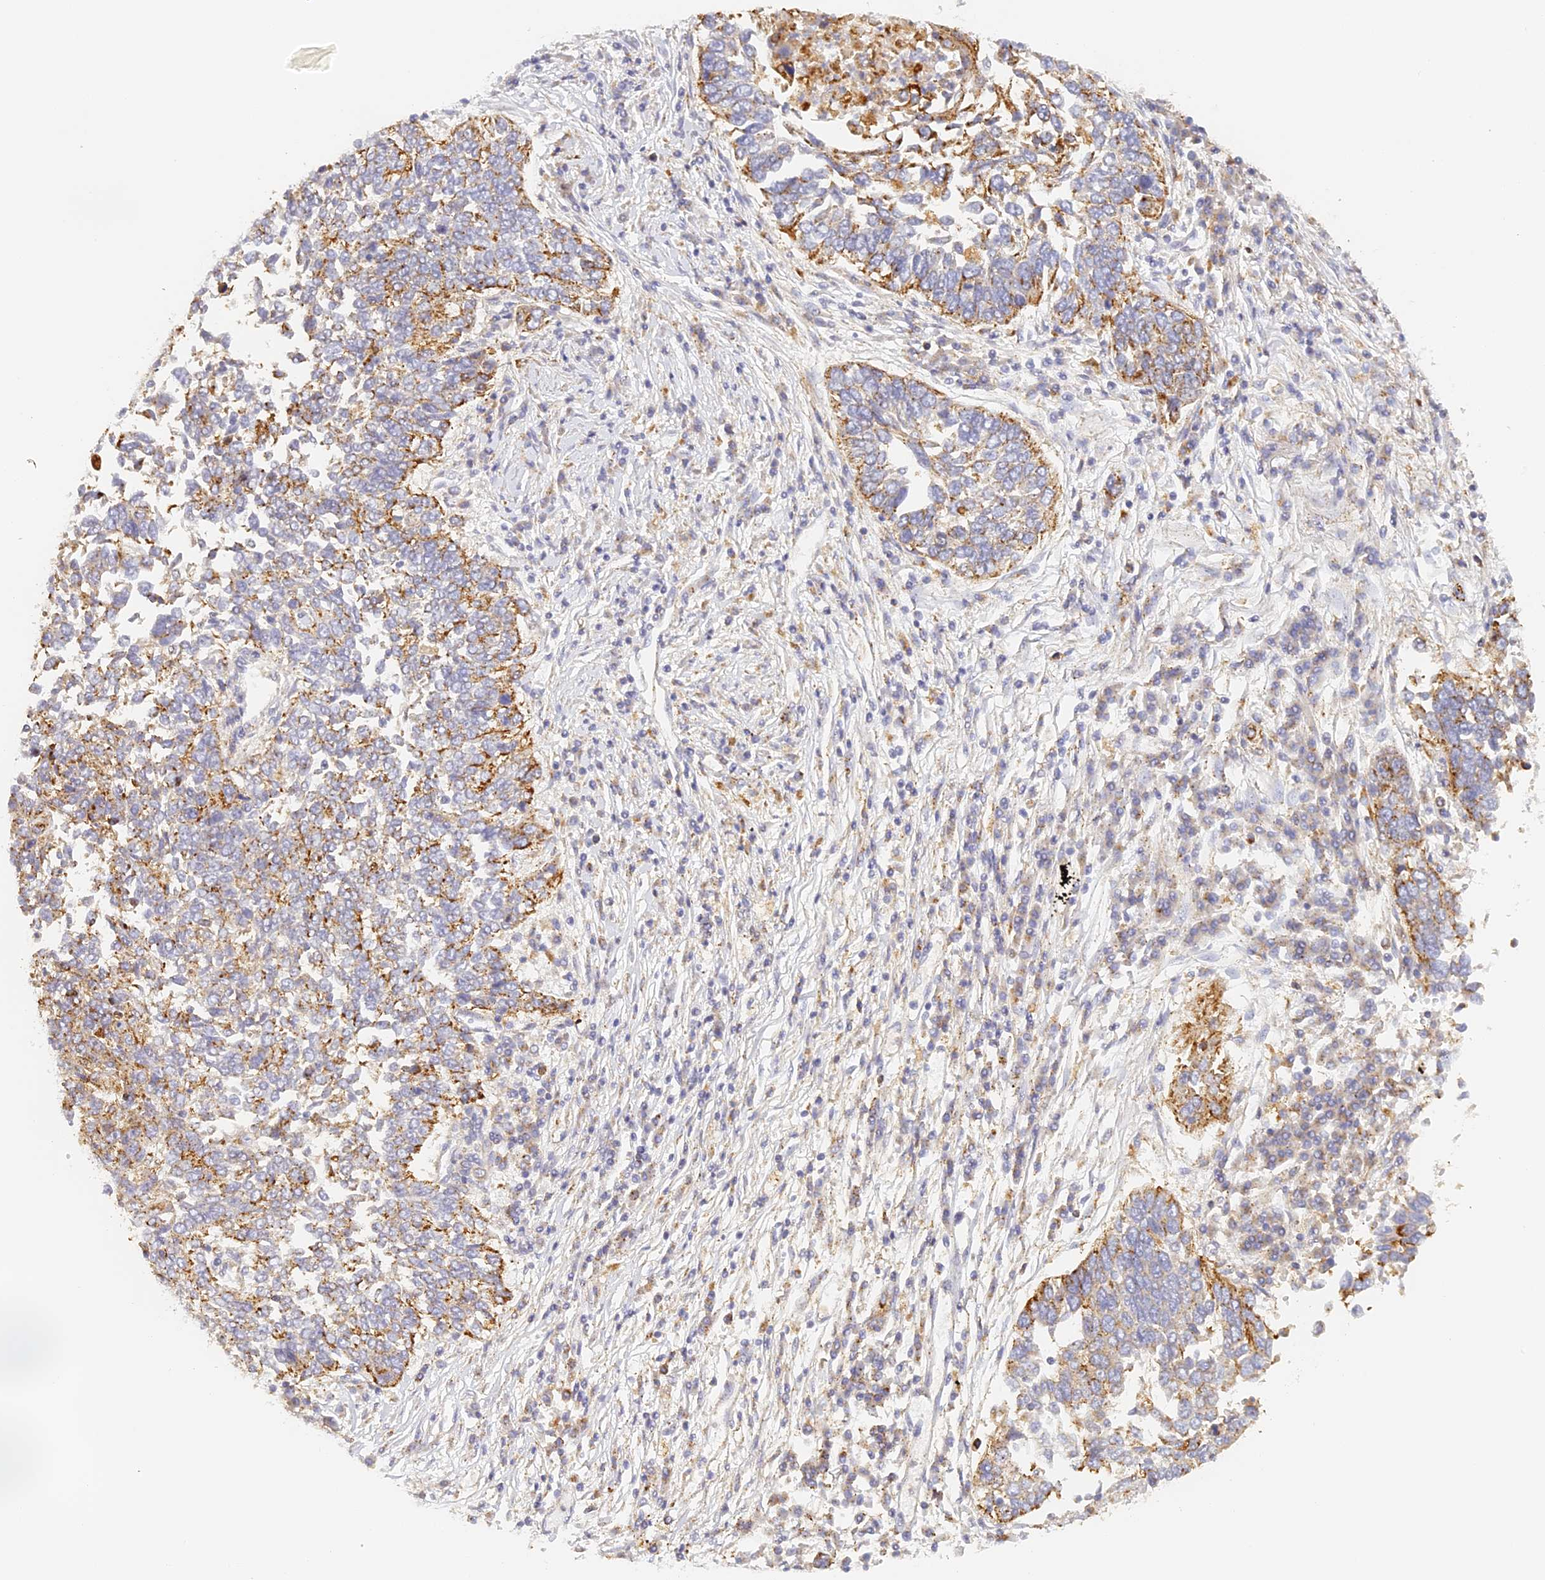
{"staining": {"intensity": "moderate", "quantity": "25%-75%", "location": "cytoplasmic/membranous"}, "tissue": "lung cancer", "cell_type": "Tumor cells", "image_type": "cancer", "snomed": [{"axis": "morphology", "description": "Normal tissue, NOS"}, {"axis": "morphology", "description": "Squamous cell carcinoma, NOS"}, {"axis": "topography", "description": "Cartilage tissue"}, {"axis": "topography", "description": "Bronchus"}, {"axis": "topography", "description": "Lung"}, {"axis": "topography", "description": "Peripheral nerve tissue"}], "caption": "Lung squamous cell carcinoma stained with immunohistochemistry (IHC) reveals moderate cytoplasmic/membranous positivity in approximately 25%-75% of tumor cells.", "gene": "LAMP2", "patient": {"sex": "female", "age": 49}}